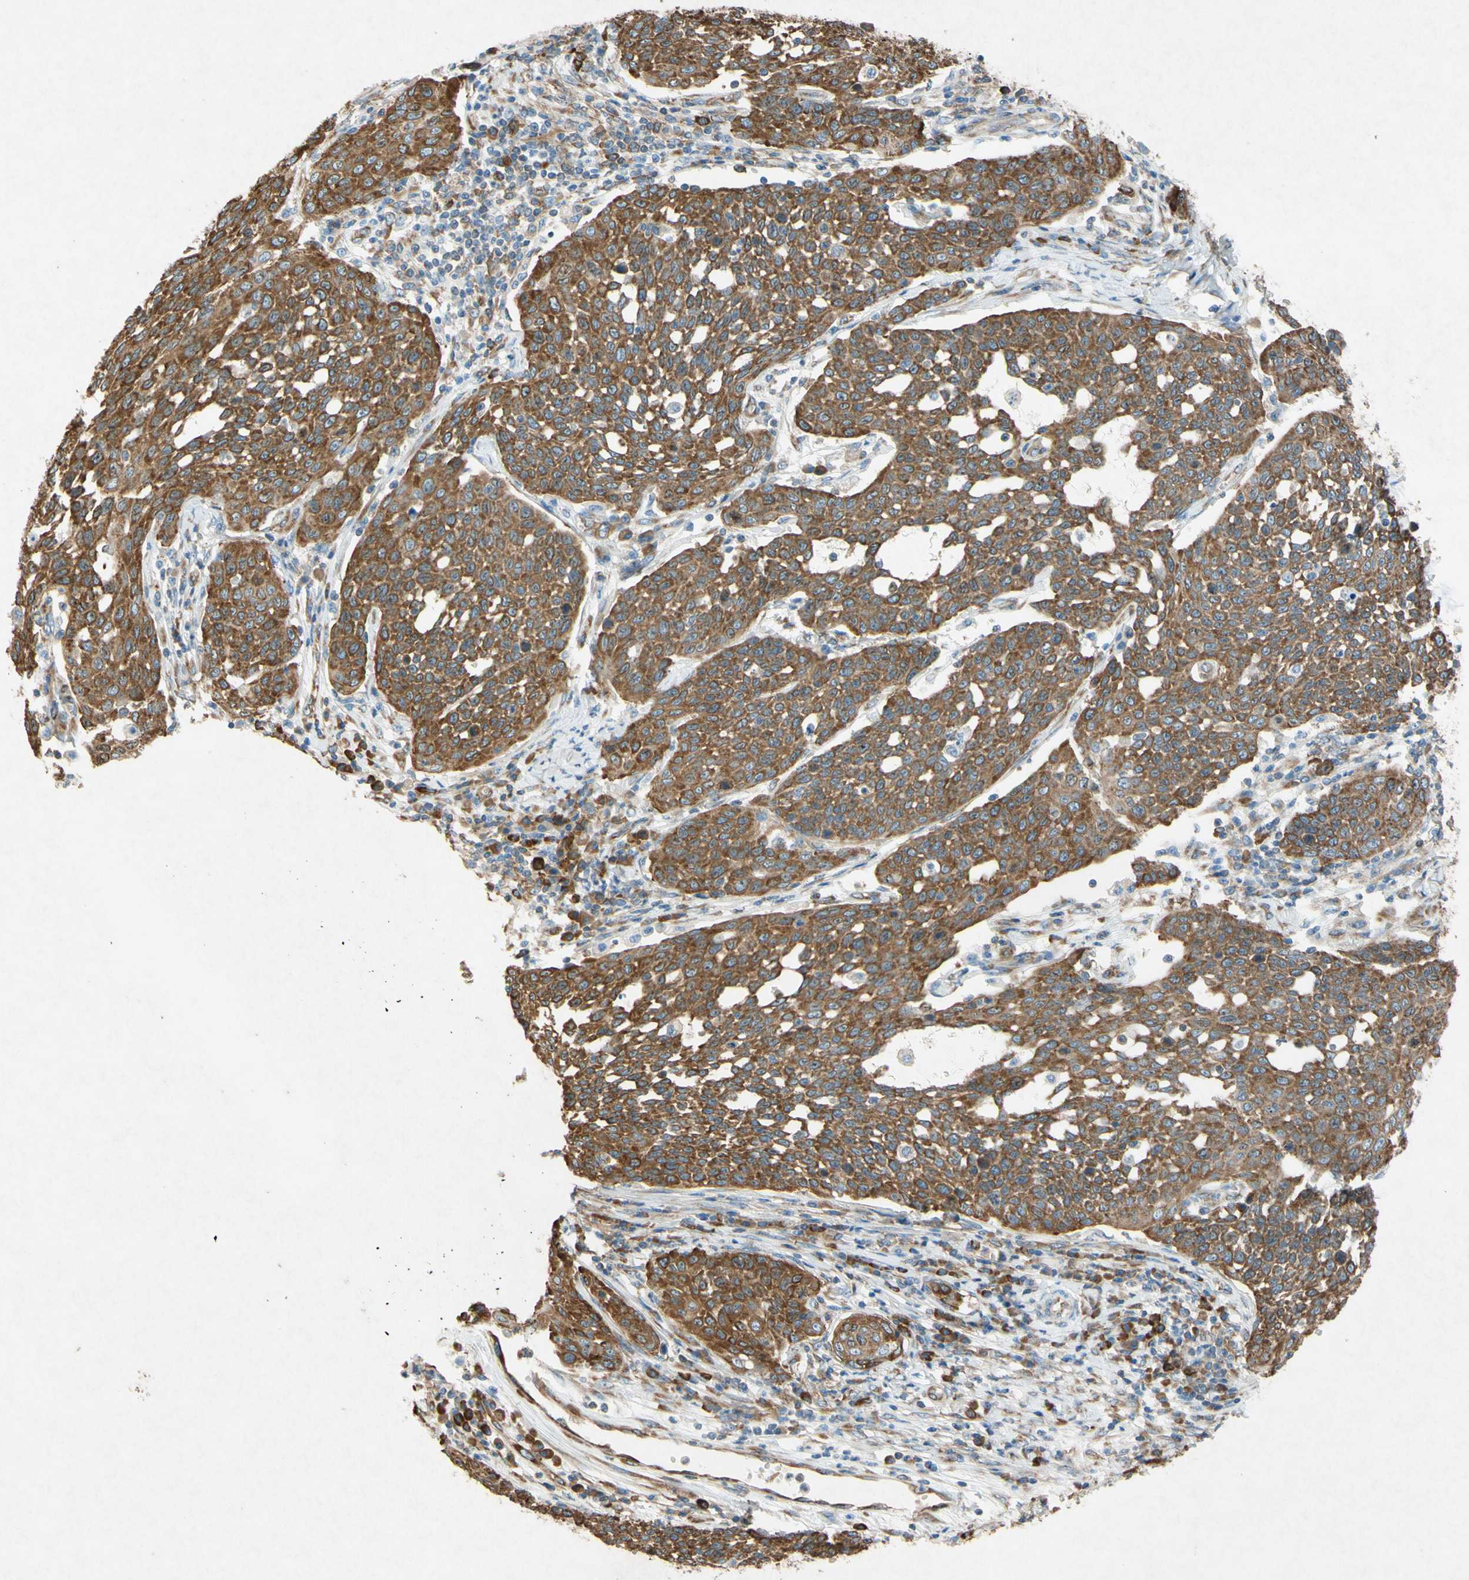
{"staining": {"intensity": "moderate", "quantity": ">75%", "location": "cytoplasmic/membranous"}, "tissue": "cervical cancer", "cell_type": "Tumor cells", "image_type": "cancer", "snomed": [{"axis": "morphology", "description": "Squamous cell carcinoma, NOS"}, {"axis": "topography", "description": "Cervix"}], "caption": "Immunohistochemical staining of human cervical squamous cell carcinoma demonstrates moderate cytoplasmic/membranous protein staining in about >75% of tumor cells.", "gene": "PABPC1", "patient": {"sex": "female", "age": 34}}